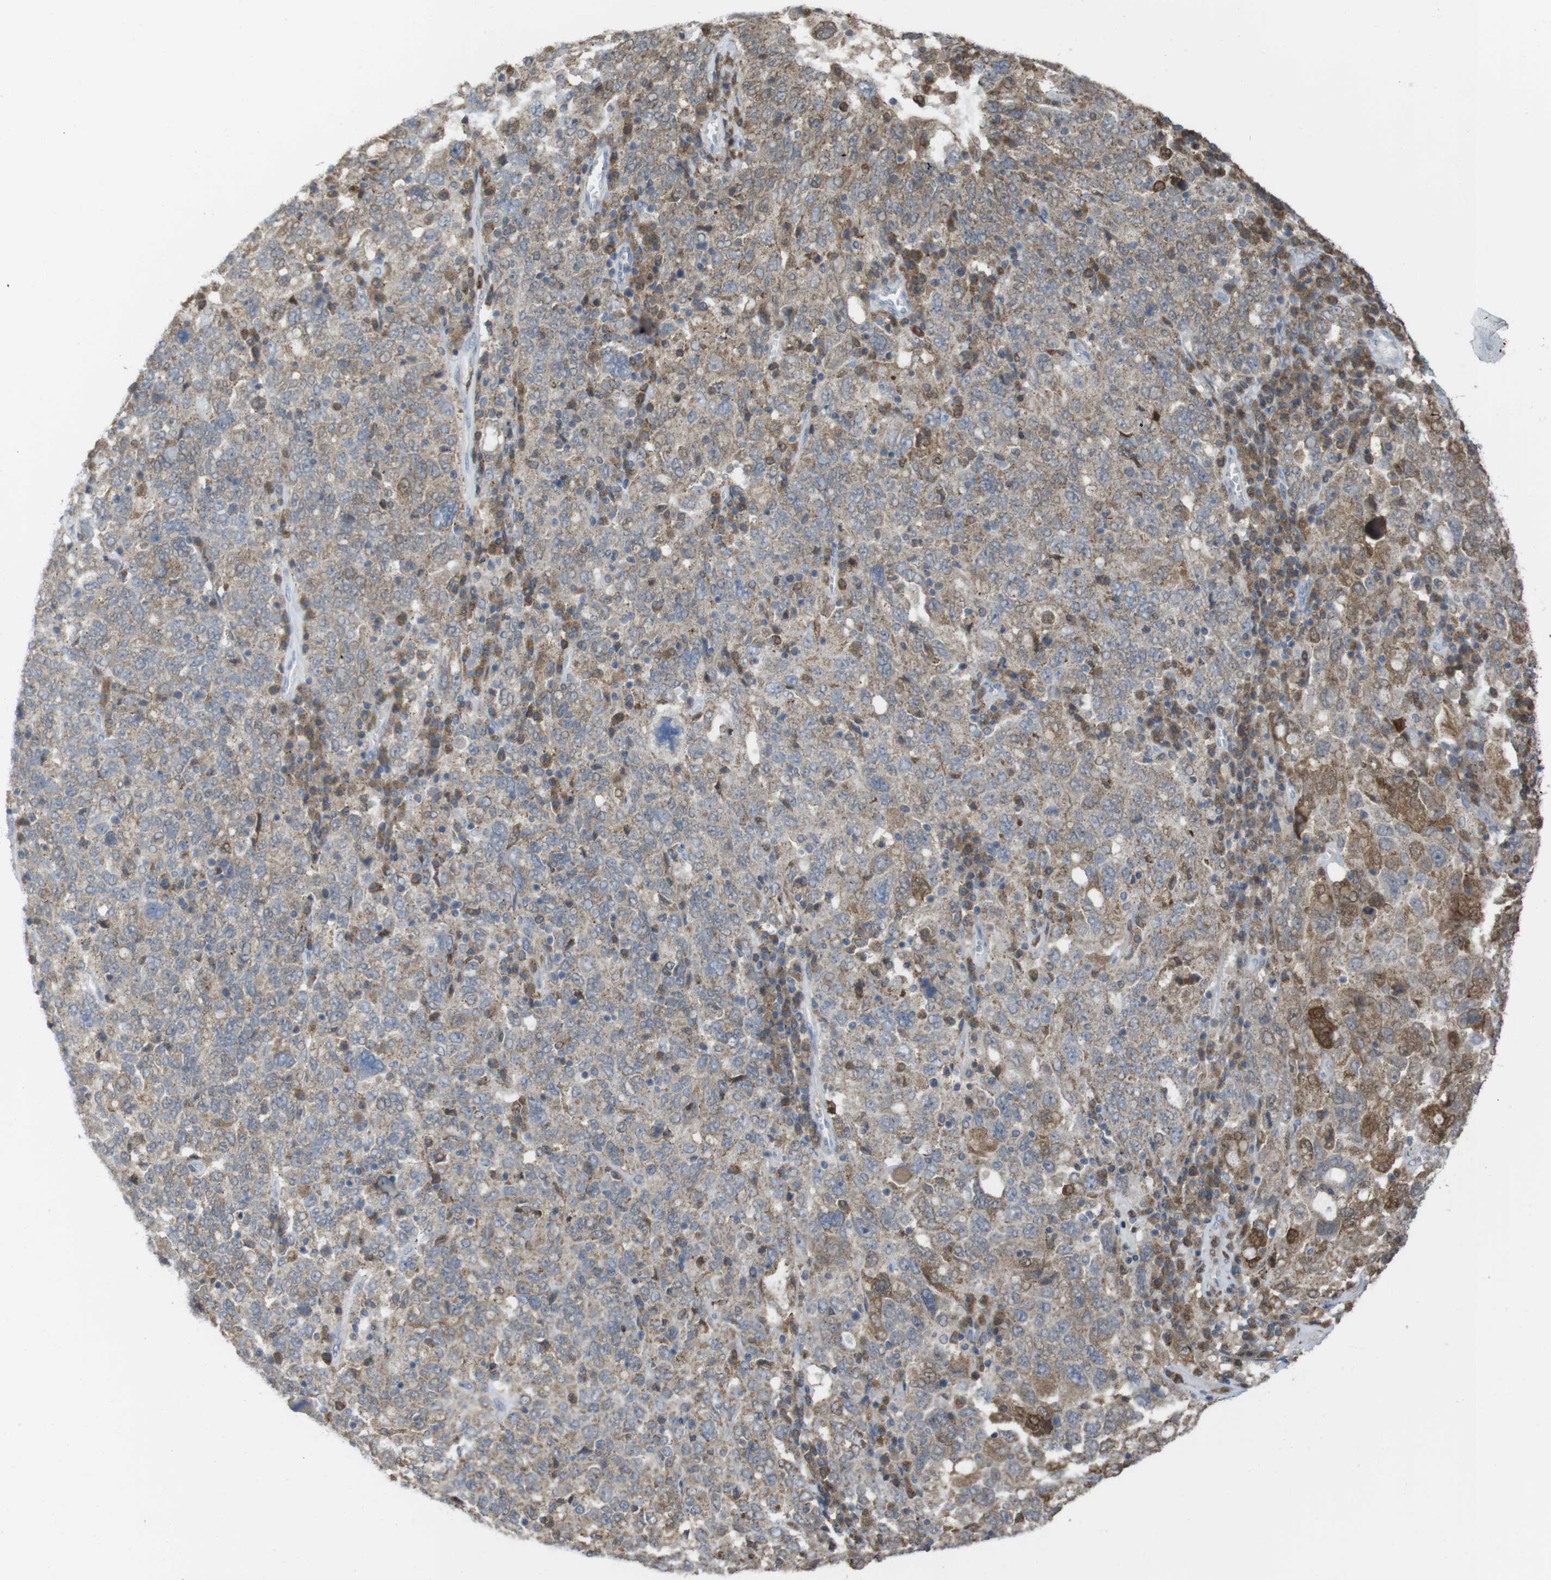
{"staining": {"intensity": "weak", "quantity": ">75%", "location": "cytoplasmic/membranous"}, "tissue": "ovarian cancer", "cell_type": "Tumor cells", "image_type": "cancer", "snomed": [{"axis": "morphology", "description": "Carcinoma, endometroid"}, {"axis": "topography", "description": "Ovary"}], "caption": "Immunohistochemistry (IHC) histopathology image of human endometroid carcinoma (ovarian) stained for a protein (brown), which demonstrates low levels of weak cytoplasmic/membranous staining in about >75% of tumor cells.", "gene": "PRKCD", "patient": {"sex": "female", "age": 62}}